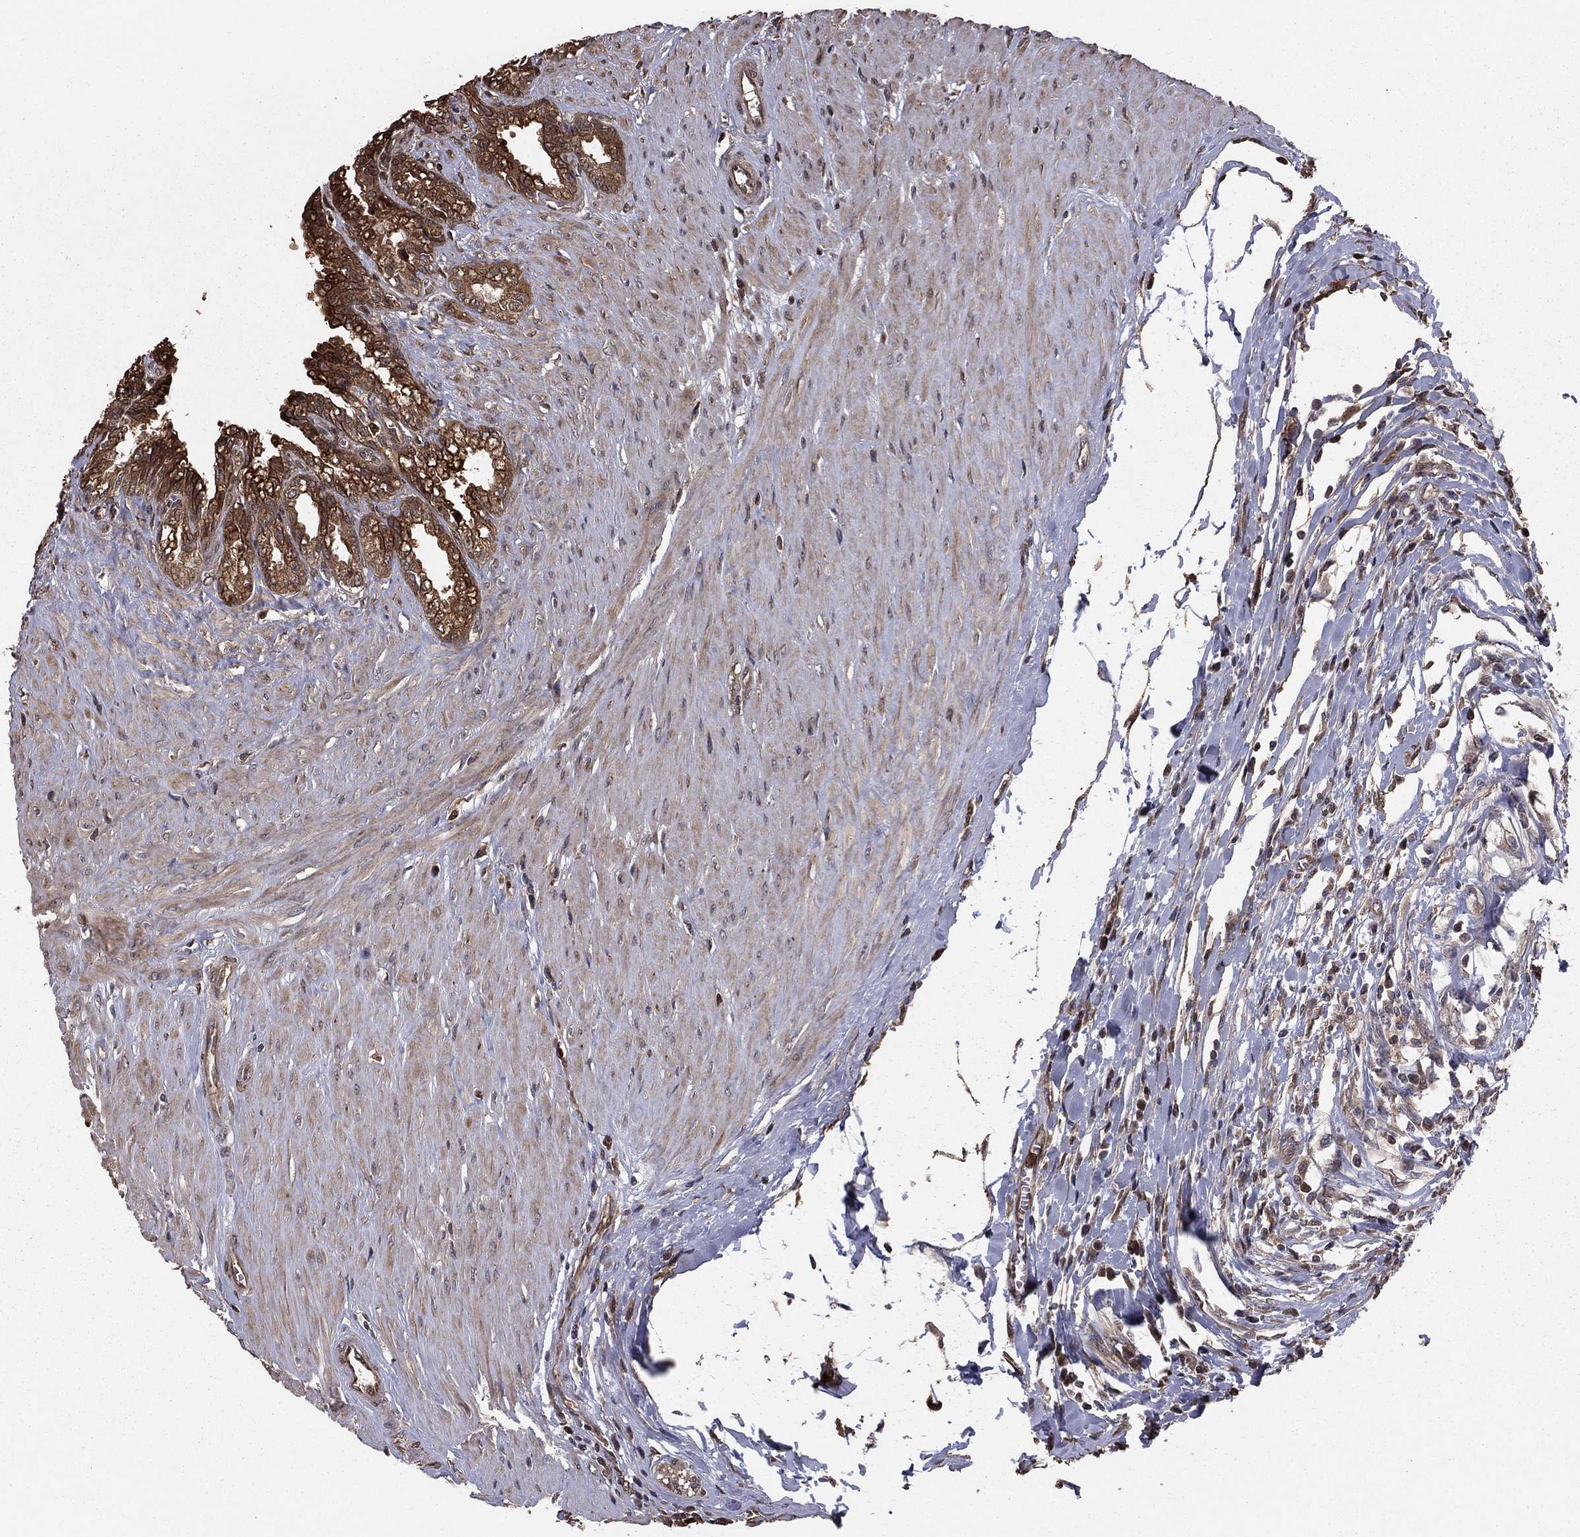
{"staining": {"intensity": "moderate", "quantity": ">75%", "location": "cytoplasmic/membranous"}, "tissue": "seminal vesicle", "cell_type": "Glandular cells", "image_type": "normal", "snomed": [{"axis": "morphology", "description": "Normal tissue, NOS"}, {"axis": "morphology", "description": "Urothelial carcinoma, NOS"}, {"axis": "topography", "description": "Urinary bladder"}, {"axis": "topography", "description": "Seminal veicle"}], "caption": "IHC of normal seminal vesicle demonstrates medium levels of moderate cytoplasmic/membranous positivity in approximately >75% of glandular cells.", "gene": "GYG1", "patient": {"sex": "male", "age": 76}}